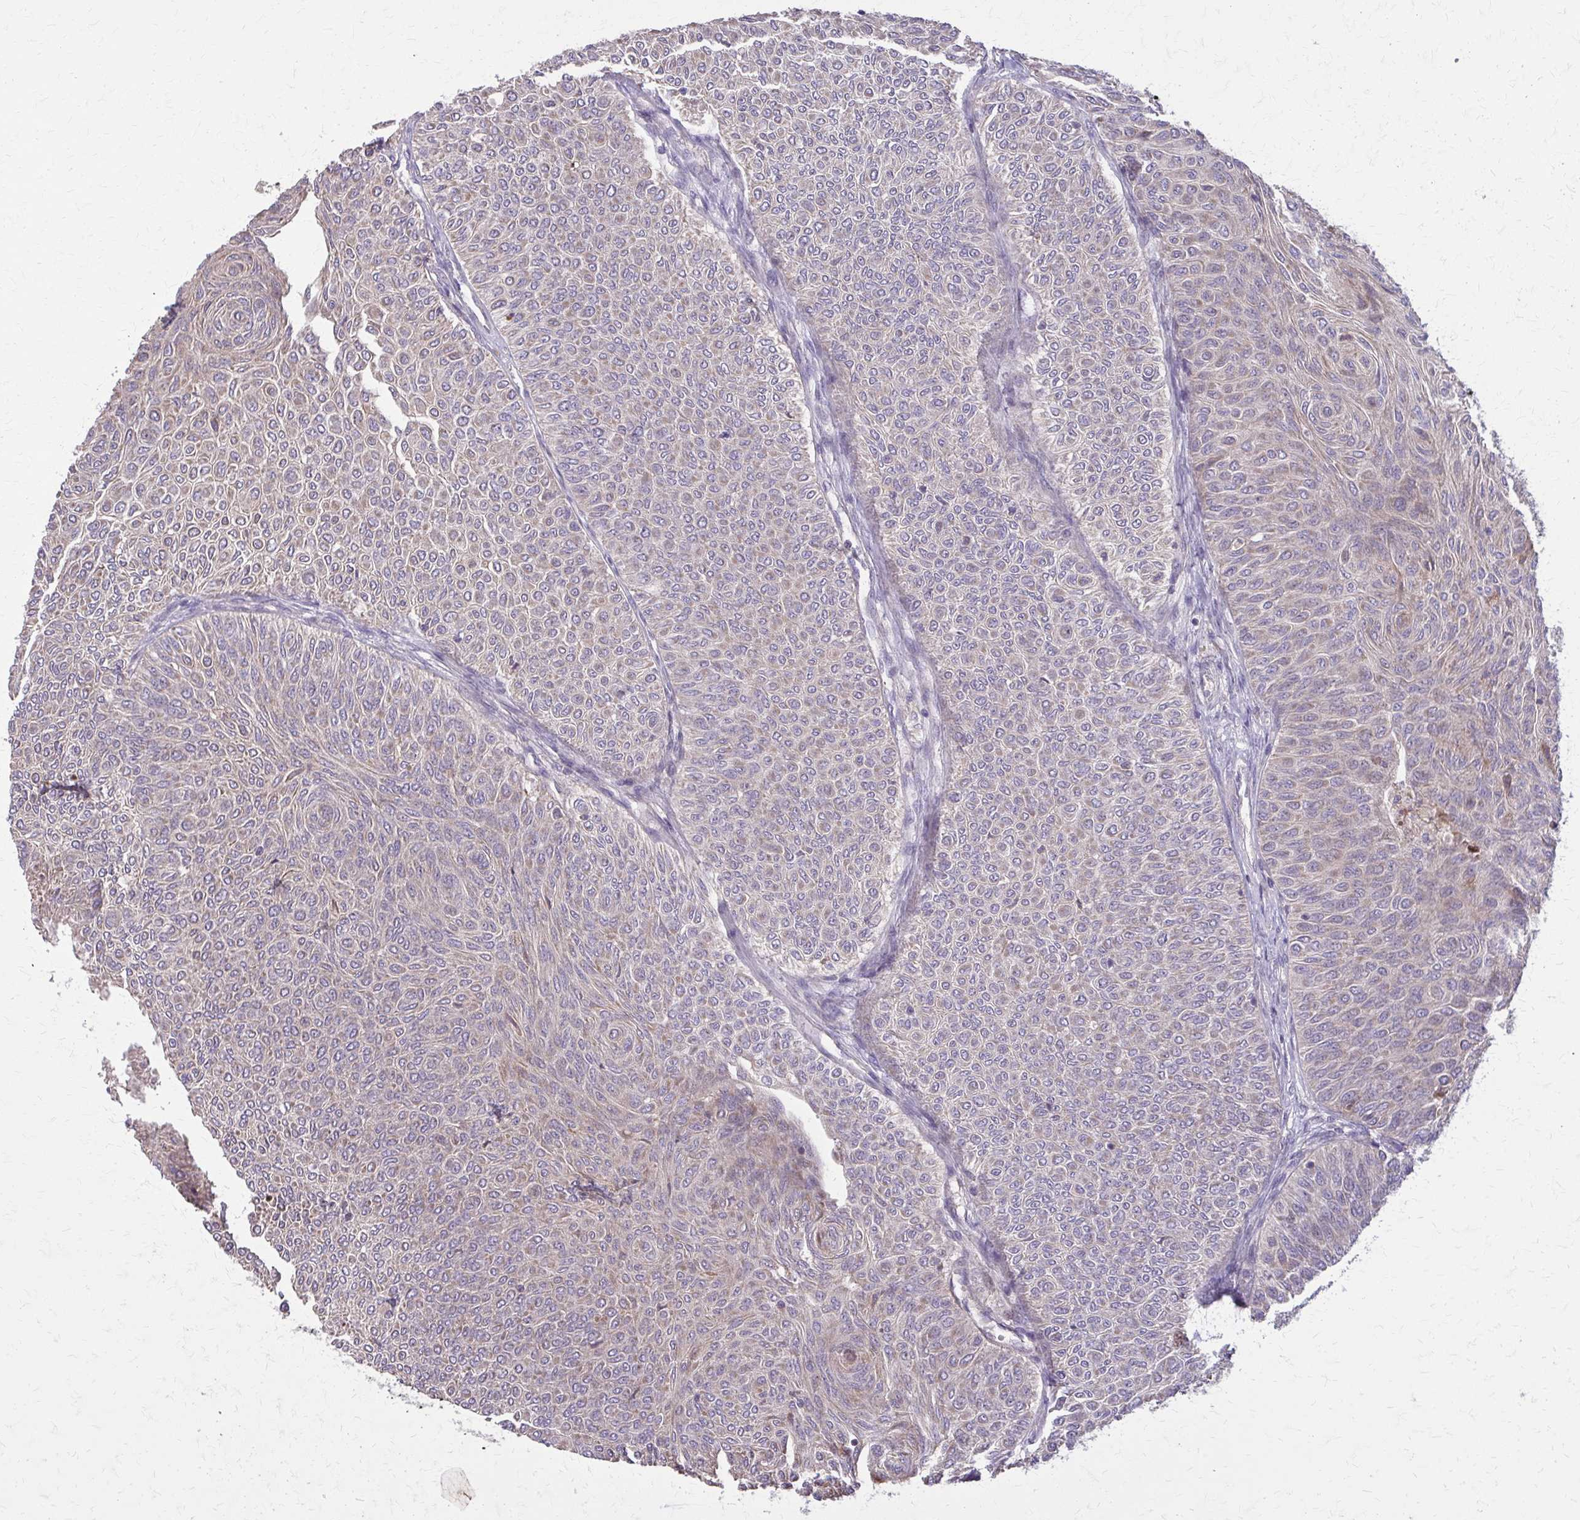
{"staining": {"intensity": "weak", "quantity": "<25%", "location": "cytoplasmic/membranous"}, "tissue": "urothelial cancer", "cell_type": "Tumor cells", "image_type": "cancer", "snomed": [{"axis": "morphology", "description": "Urothelial carcinoma, Low grade"}, {"axis": "topography", "description": "Urinary bladder"}], "caption": "This micrograph is of urothelial cancer stained with immunohistochemistry (IHC) to label a protein in brown with the nuclei are counter-stained blue. There is no expression in tumor cells.", "gene": "NRBF2", "patient": {"sex": "male", "age": 78}}